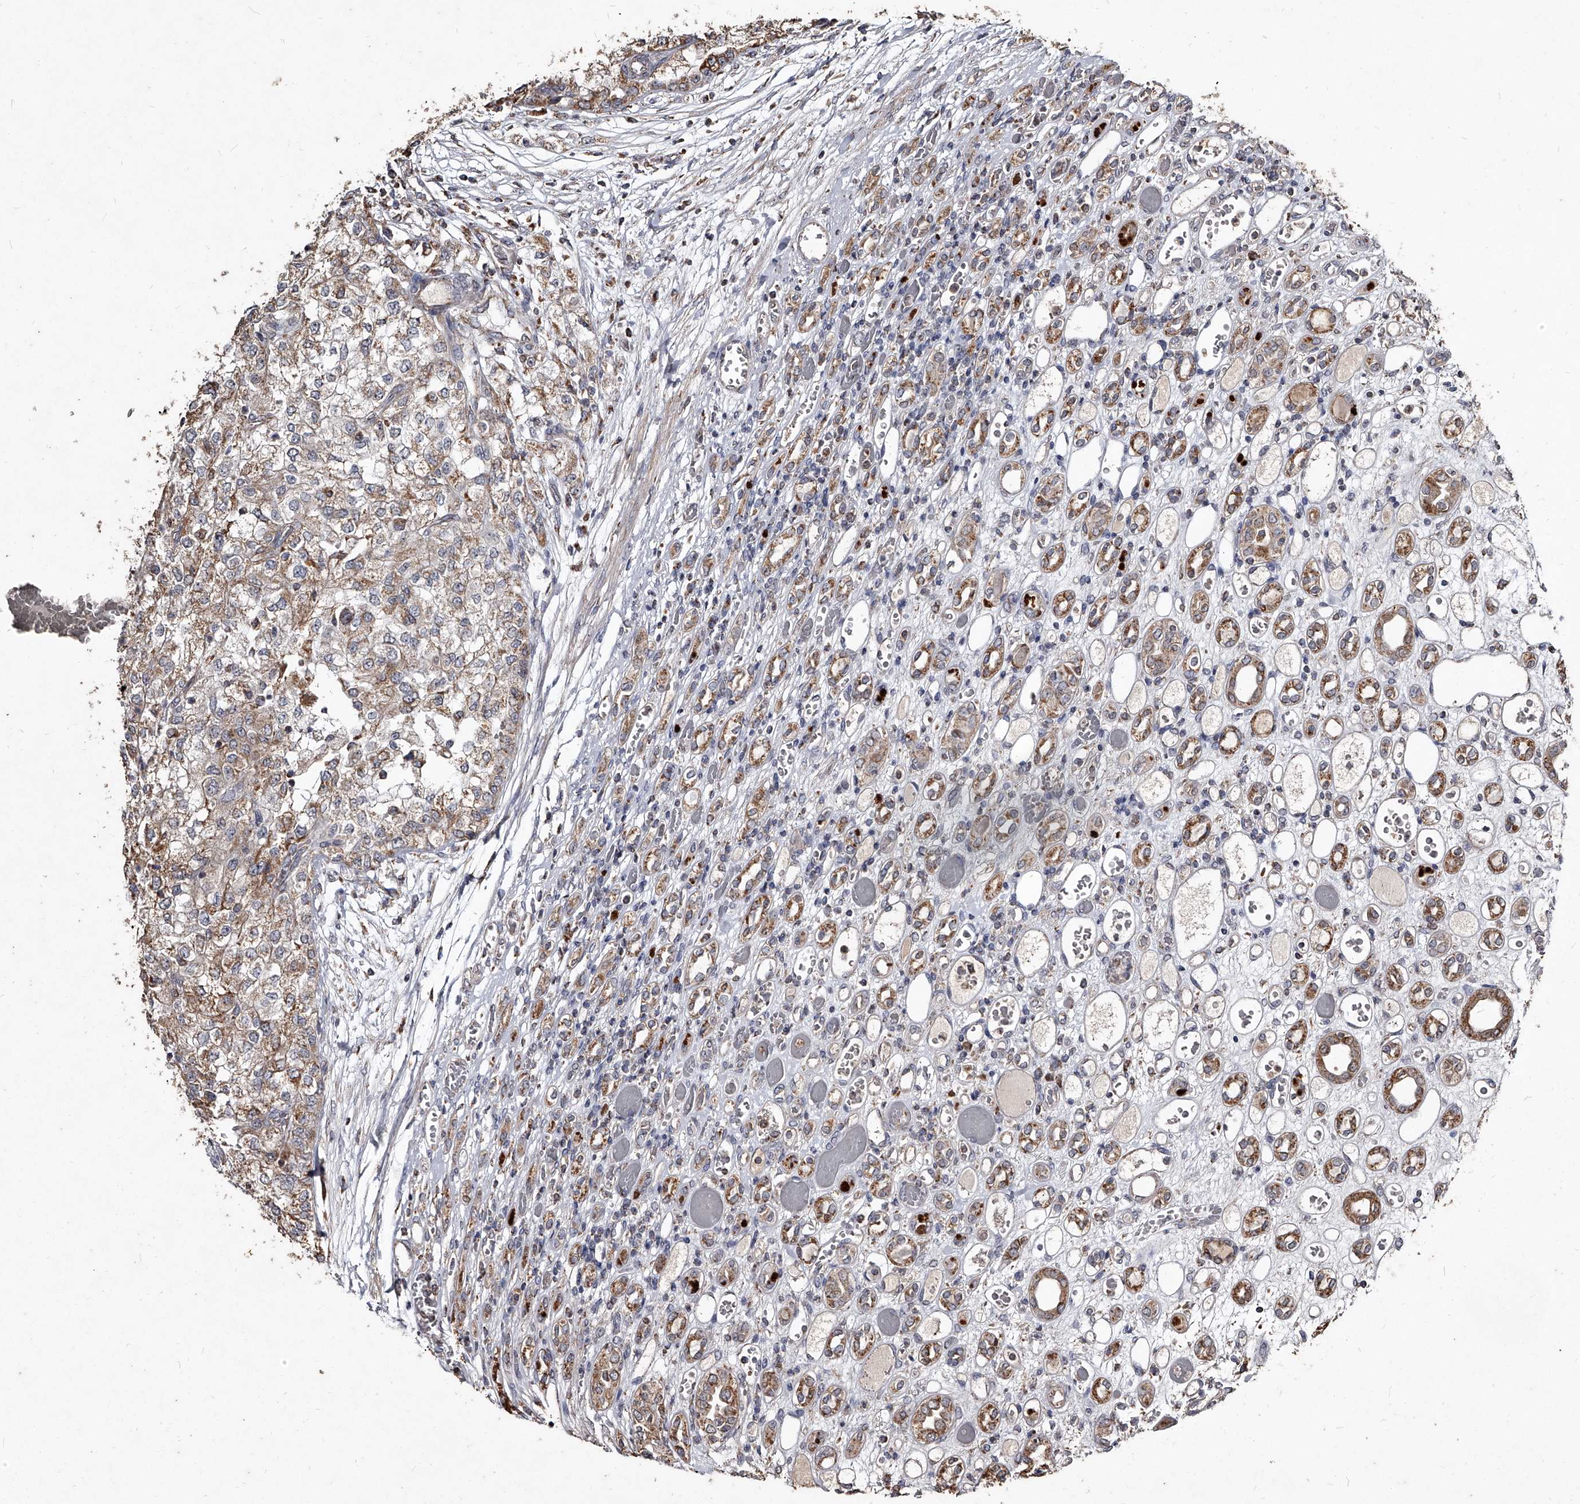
{"staining": {"intensity": "weak", "quantity": ">75%", "location": "cytoplasmic/membranous"}, "tissue": "renal cancer", "cell_type": "Tumor cells", "image_type": "cancer", "snomed": [{"axis": "morphology", "description": "Adenocarcinoma, NOS"}, {"axis": "topography", "description": "Kidney"}], "caption": "High-magnification brightfield microscopy of renal cancer stained with DAB (brown) and counterstained with hematoxylin (blue). tumor cells exhibit weak cytoplasmic/membranous positivity is appreciated in approximately>75% of cells.", "gene": "GPR183", "patient": {"sex": "female", "age": 54}}